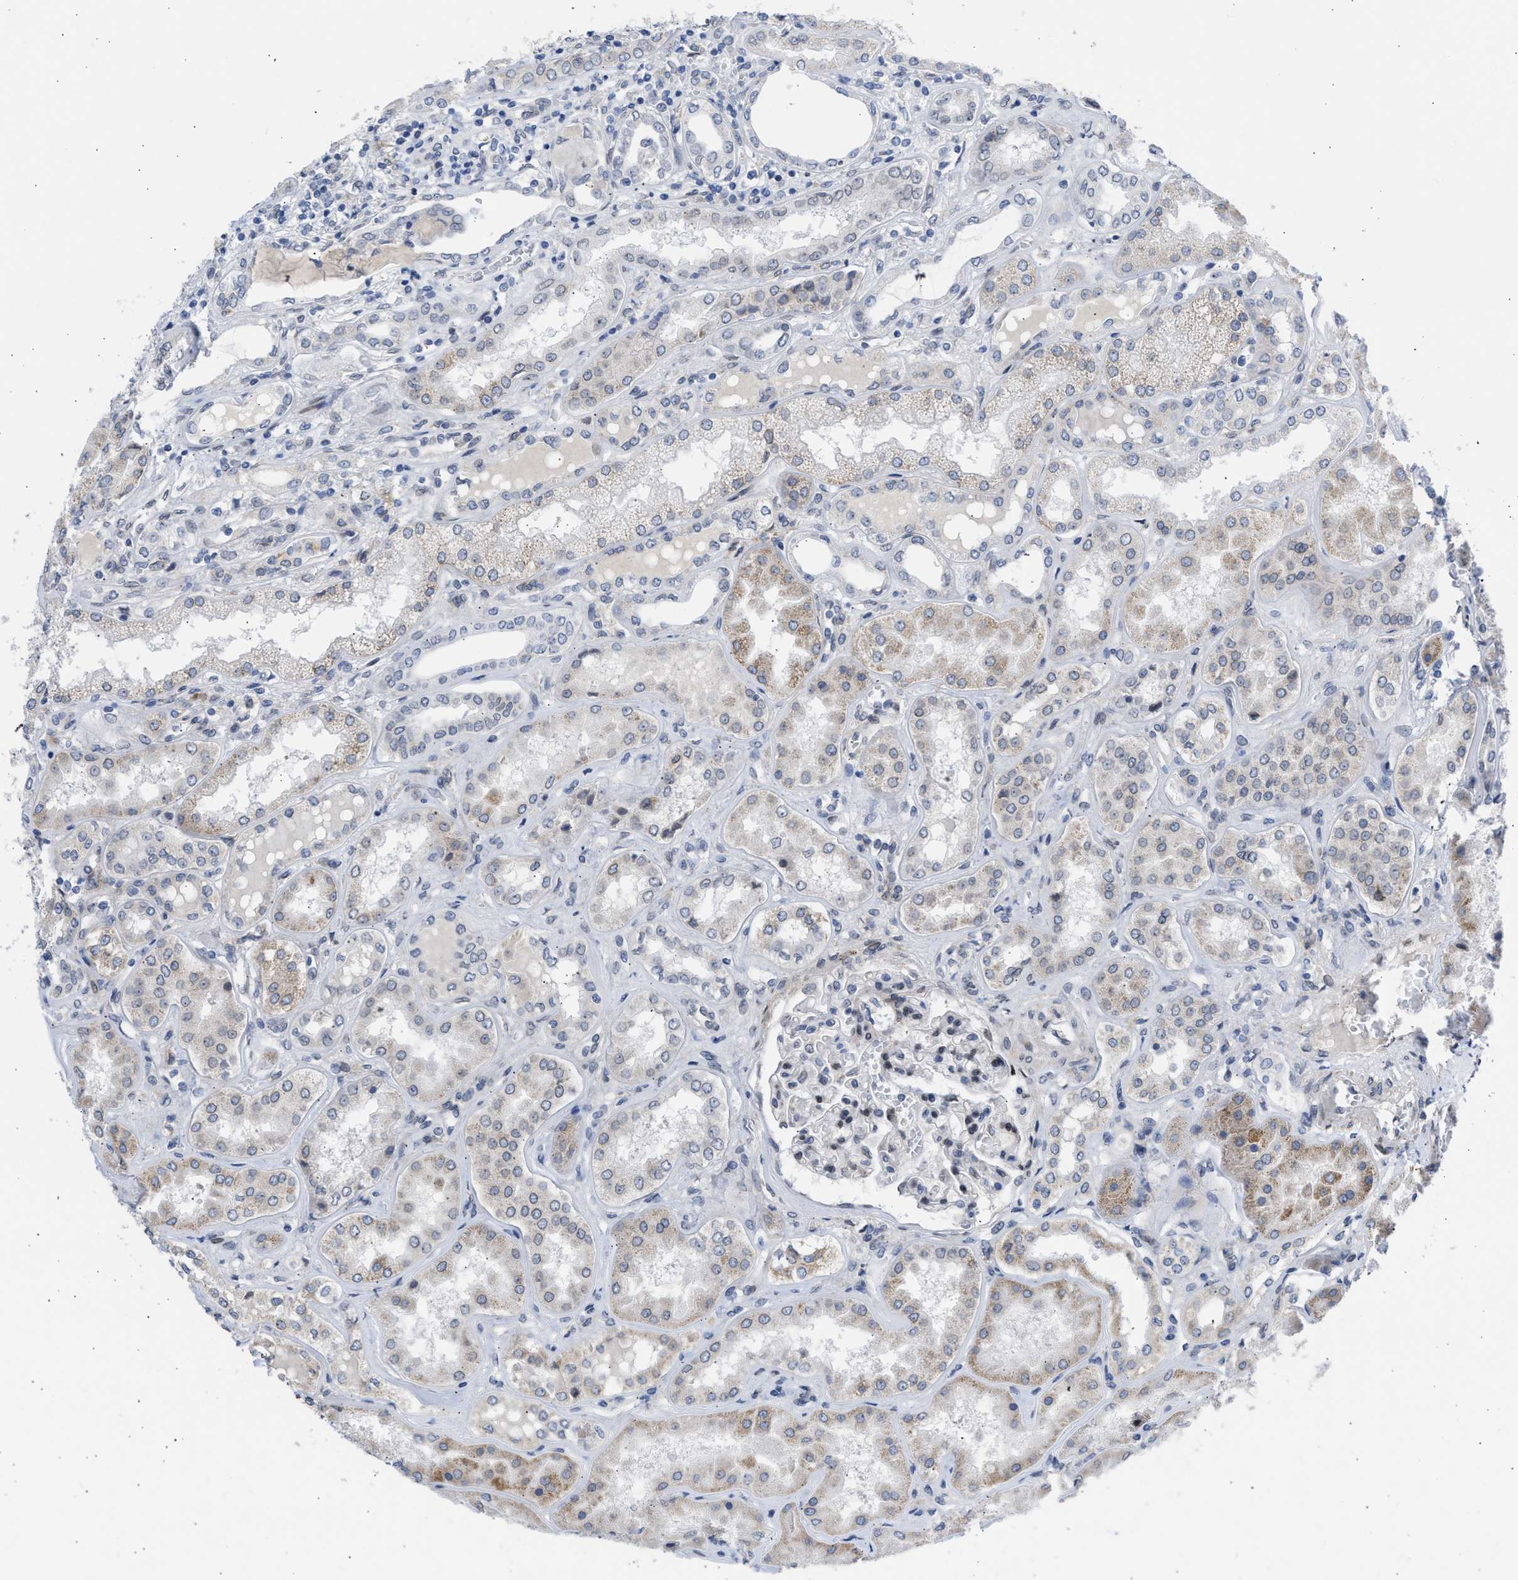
{"staining": {"intensity": "moderate", "quantity": "<25%", "location": "cytoplasmic/membranous,nuclear"}, "tissue": "kidney", "cell_type": "Cells in glomeruli", "image_type": "normal", "snomed": [{"axis": "morphology", "description": "Normal tissue, NOS"}, {"axis": "topography", "description": "Kidney"}], "caption": "This image reveals benign kidney stained with immunohistochemistry to label a protein in brown. The cytoplasmic/membranous,nuclear of cells in glomeruli show moderate positivity for the protein. Nuclei are counter-stained blue.", "gene": "NUP35", "patient": {"sex": "female", "age": 56}}